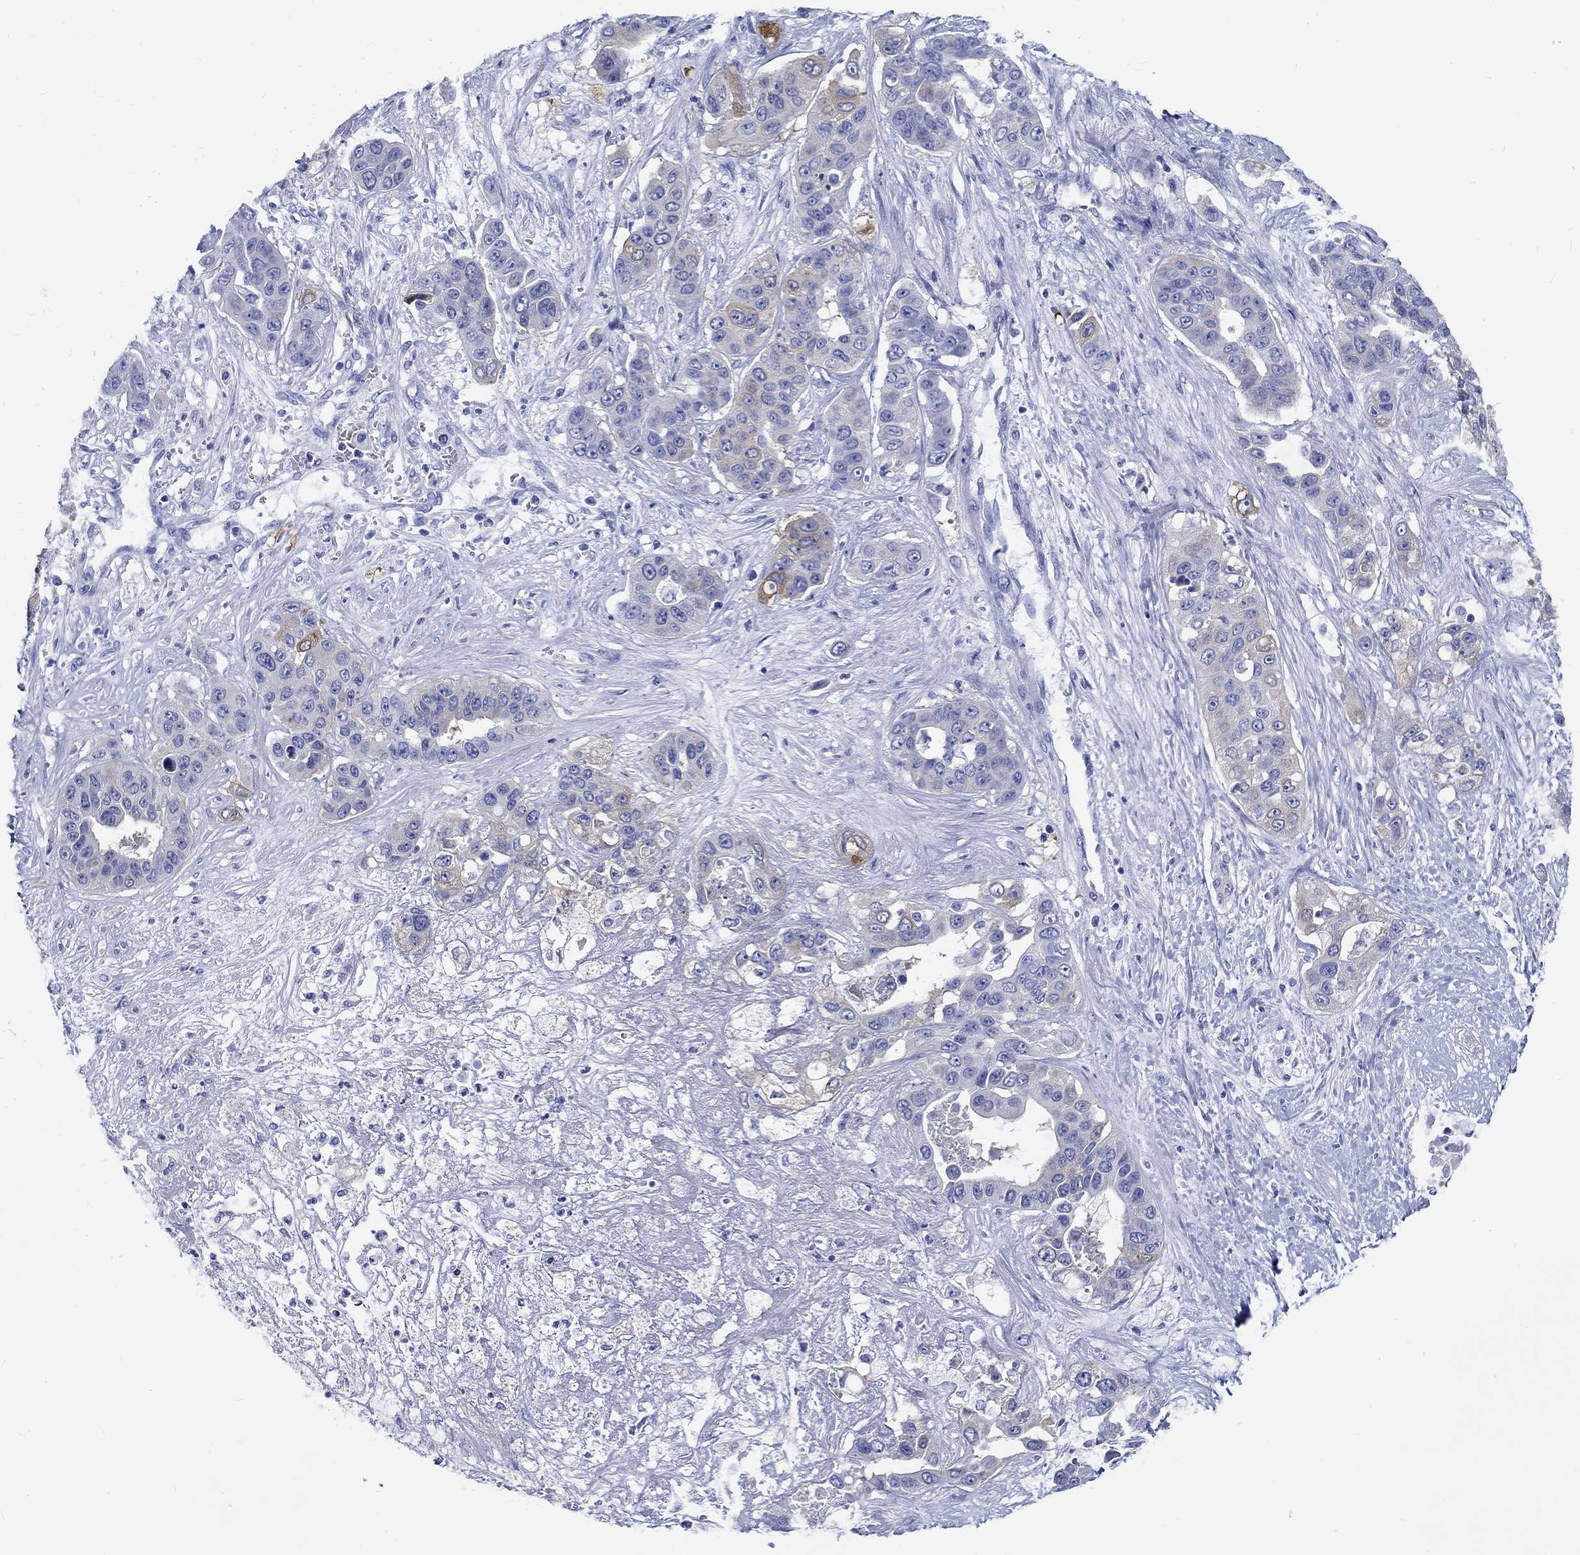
{"staining": {"intensity": "weak", "quantity": "<25%", "location": "cytoplasmic/membranous"}, "tissue": "liver cancer", "cell_type": "Tumor cells", "image_type": "cancer", "snomed": [{"axis": "morphology", "description": "Cholangiocarcinoma"}, {"axis": "topography", "description": "Liver"}], "caption": "IHC histopathology image of human cholangiocarcinoma (liver) stained for a protein (brown), which exhibits no expression in tumor cells. (DAB (3,3'-diaminobenzidine) IHC with hematoxylin counter stain).", "gene": "FBXO2", "patient": {"sex": "female", "age": 52}}